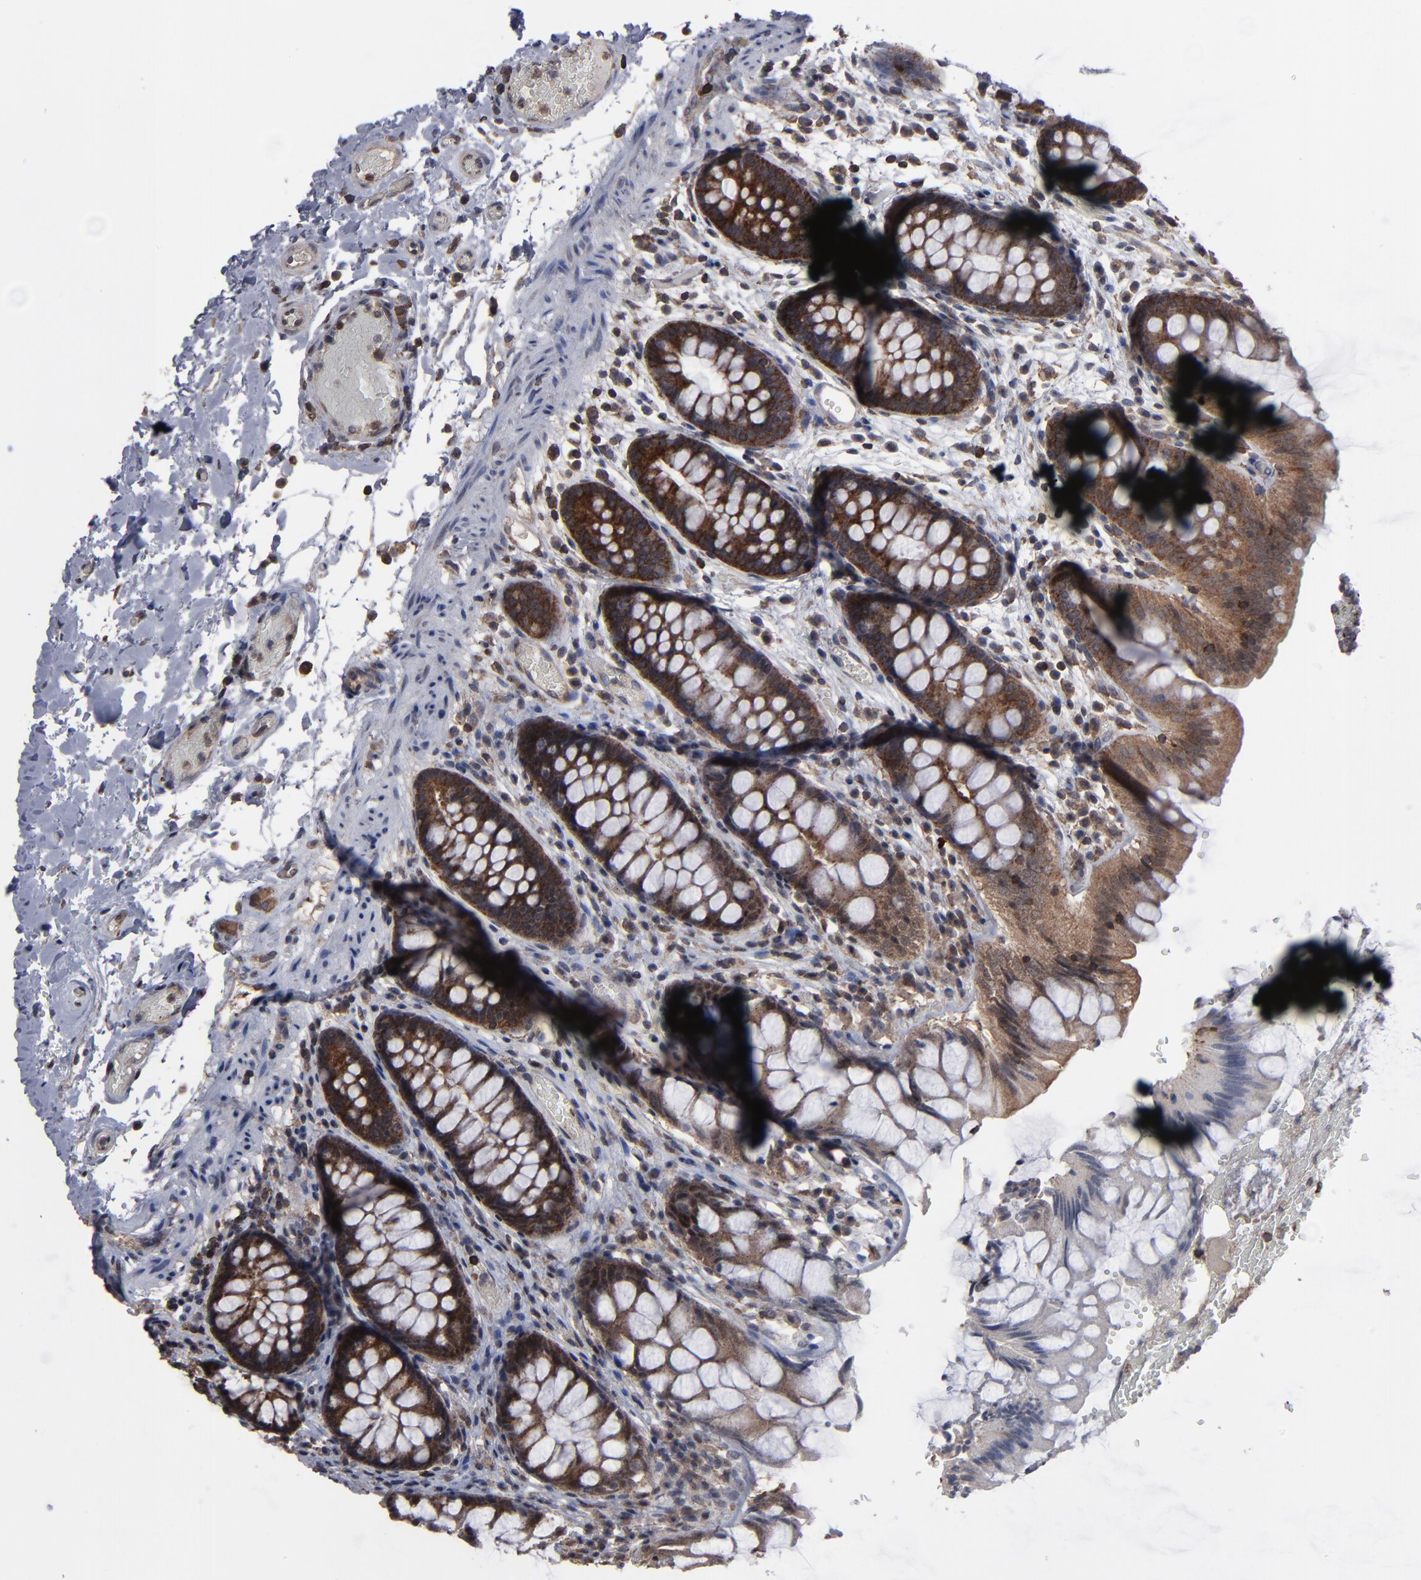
{"staining": {"intensity": "negative", "quantity": "none", "location": "none"}, "tissue": "colon", "cell_type": "Endothelial cells", "image_type": "normal", "snomed": [{"axis": "morphology", "description": "Normal tissue, NOS"}, {"axis": "topography", "description": "Smooth muscle"}, {"axis": "topography", "description": "Colon"}], "caption": "A histopathology image of colon stained for a protein displays no brown staining in endothelial cells.", "gene": "KIAA2026", "patient": {"sex": "male", "age": 67}}